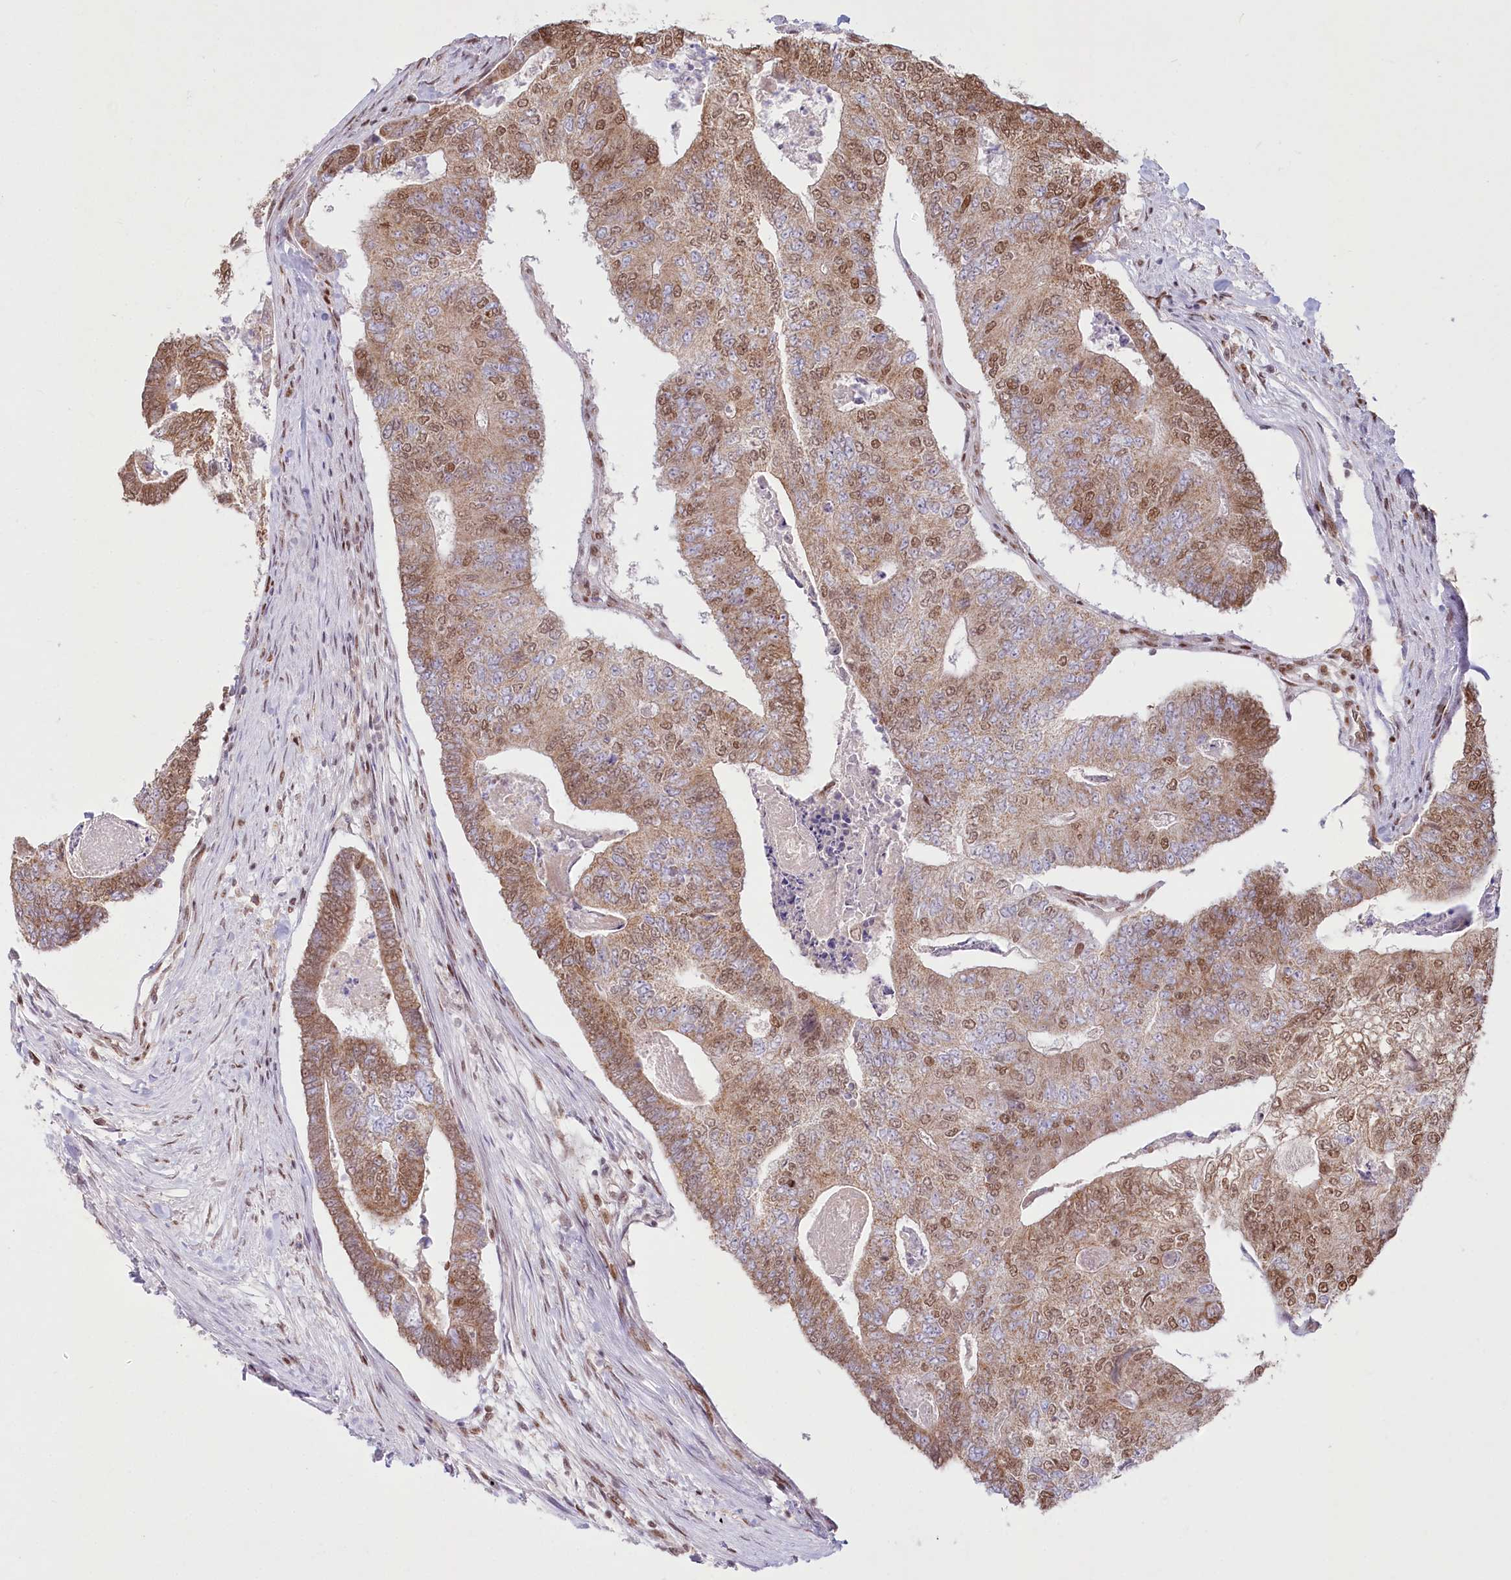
{"staining": {"intensity": "moderate", "quantity": ">75%", "location": "cytoplasmic/membranous,nuclear"}, "tissue": "colorectal cancer", "cell_type": "Tumor cells", "image_type": "cancer", "snomed": [{"axis": "morphology", "description": "Adenocarcinoma, NOS"}, {"axis": "topography", "description": "Colon"}], "caption": "Adenocarcinoma (colorectal) stained with a protein marker demonstrates moderate staining in tumor cells.", "gene": "PYURF", "patient": {"sex": "female", "age": 67}}